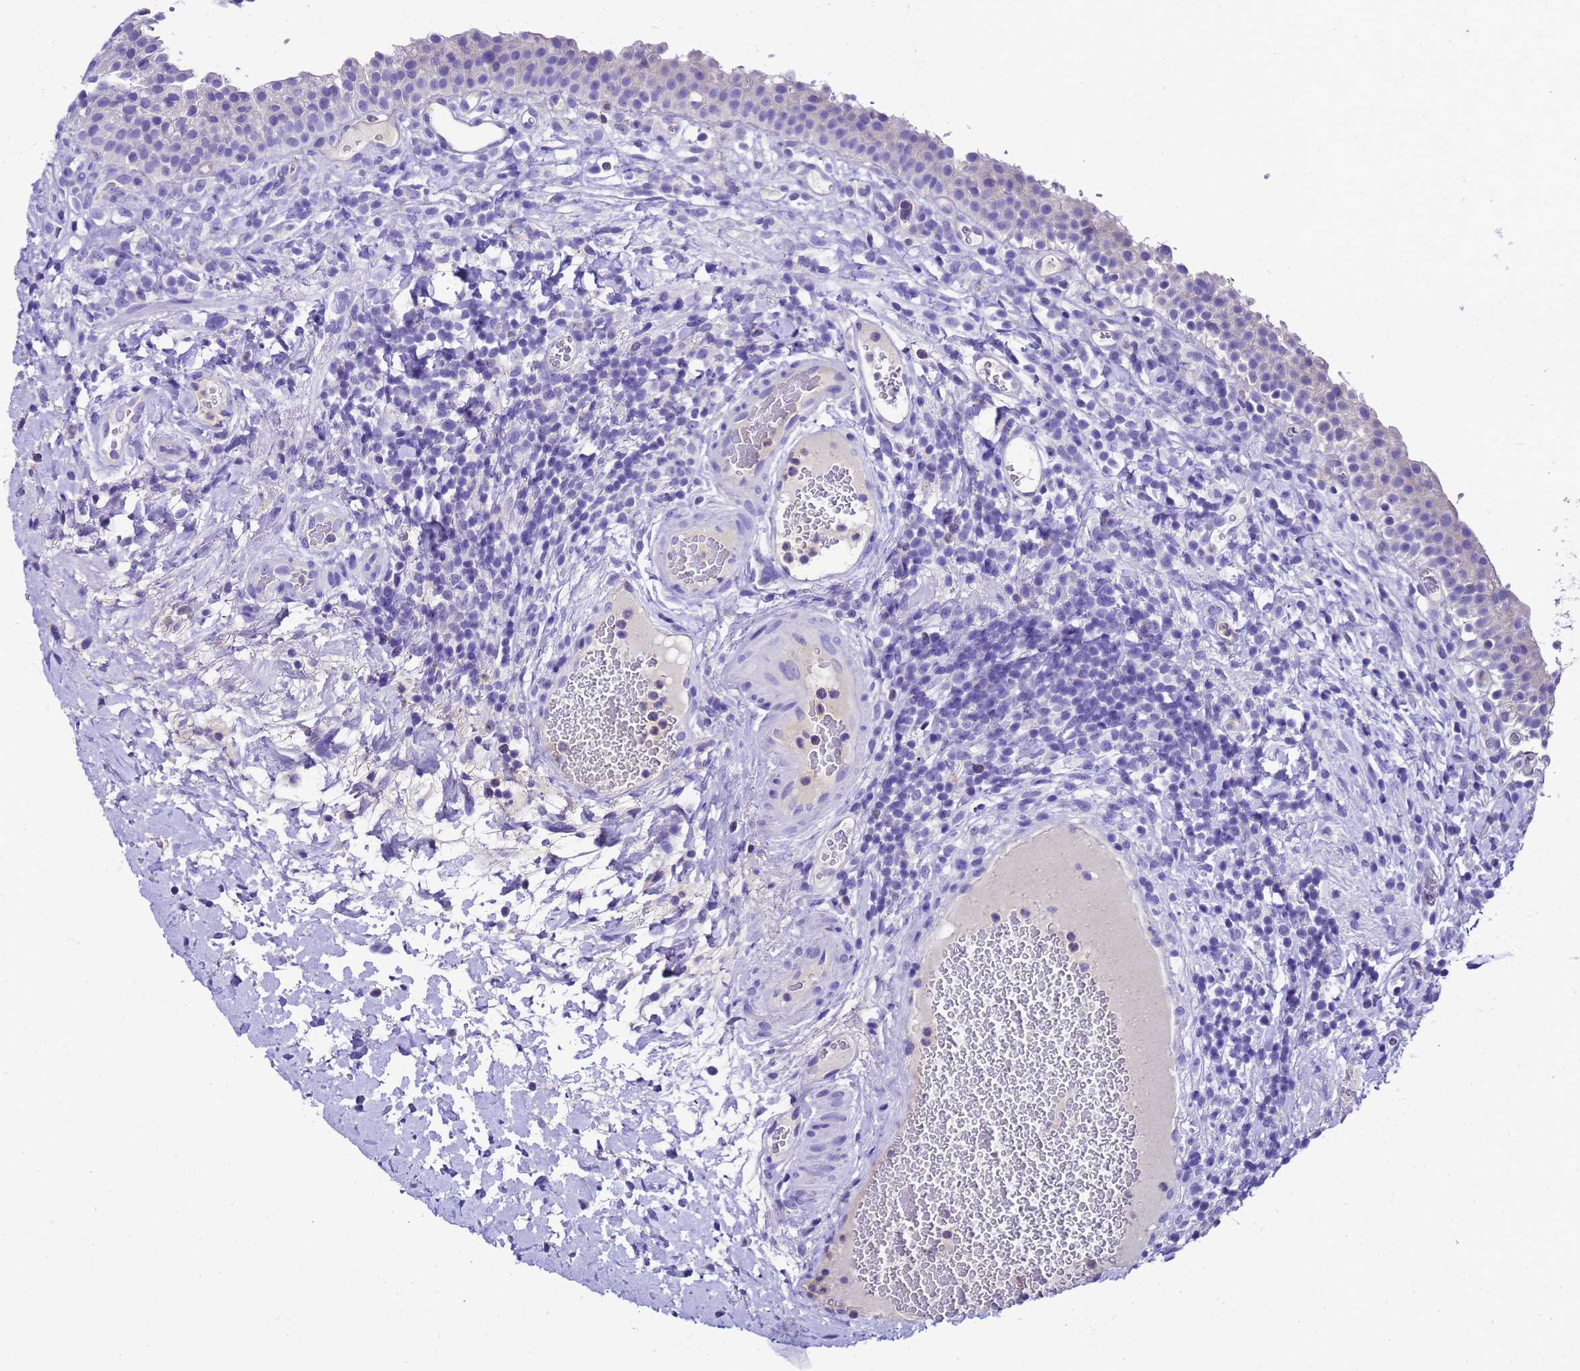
{"staining": {"intensity": "negative", "quantity": "none", "location": "none"}, "tissue": "urinary bladder", "cell_type": "Urothelial cells", "image_type": "normal", "snomed": [{"axis": "morphology", "description": "Normal tissue, NOS"}, {"axis": "morphology", "description": "Inflammation, NOS"}, {"axis": "topography", "description": "Urinary bladder"}], "caption": "This is a micrograph of IHC staining of benign urinary bladder, which shows no expression in urothelial cells. (DAB immunohistochemistry visualized using brightfield microscopy, high magnification).", "gene": "UGT2A1", "patient": {"sex": "male", "age": 64}}